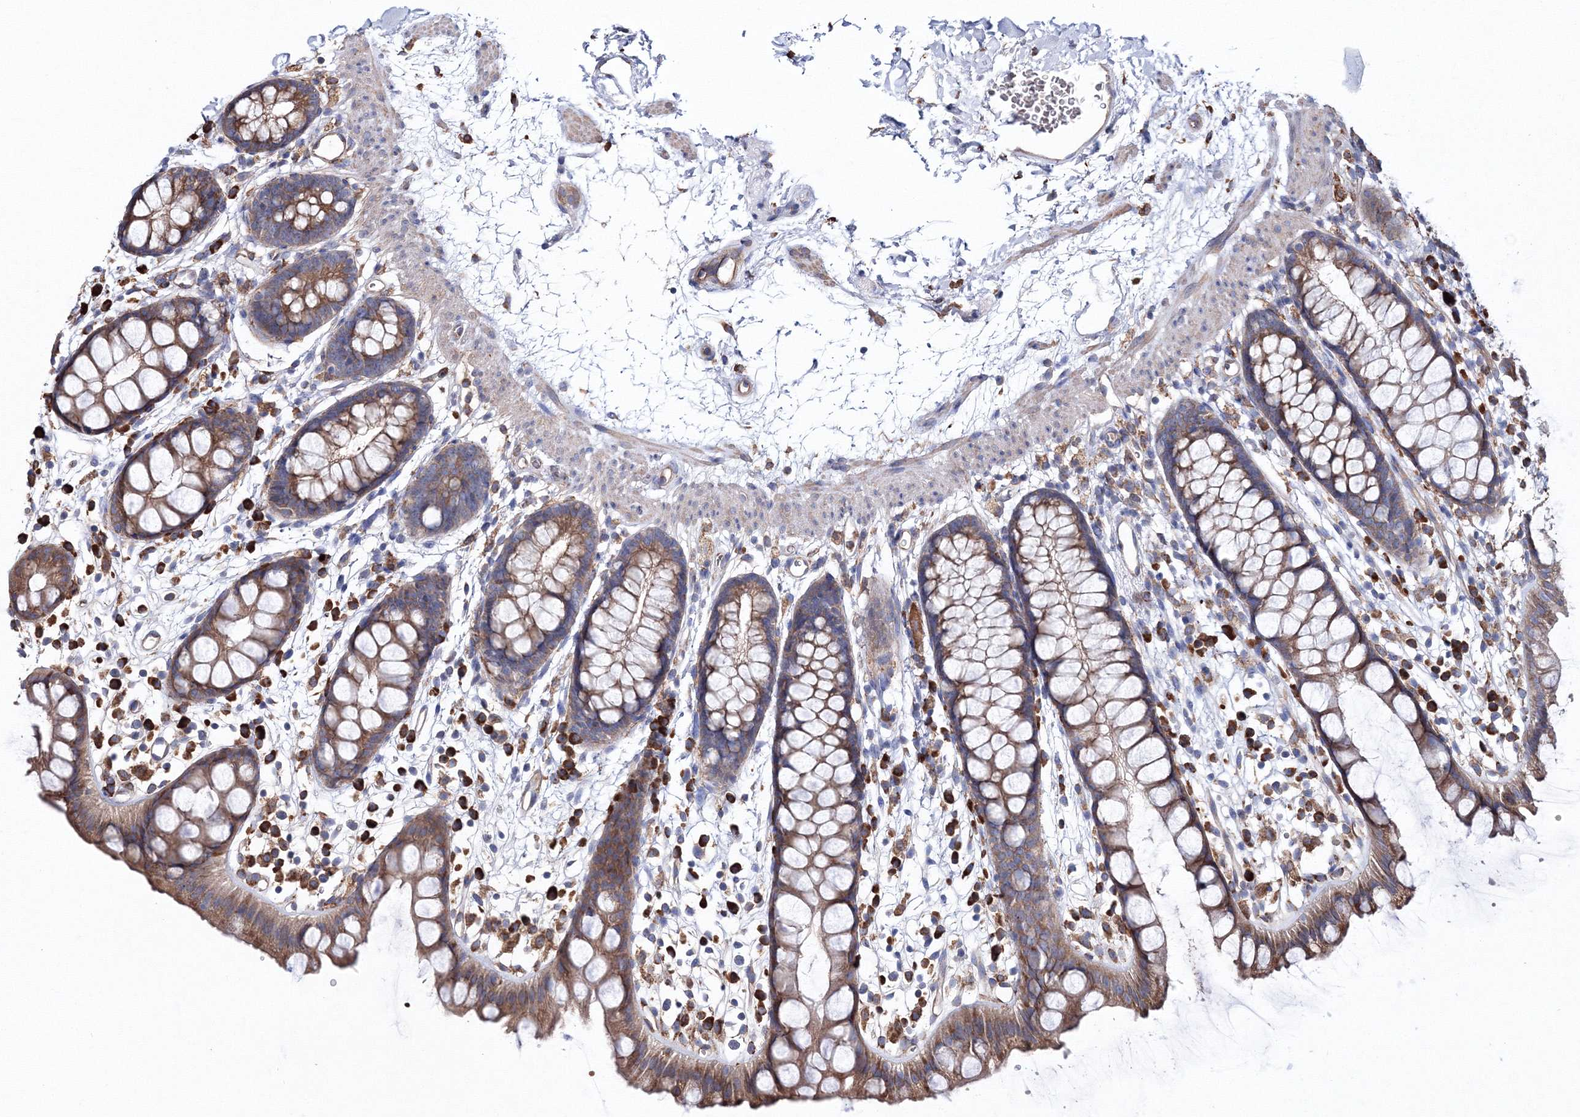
{"staining": {"intensity": "moderate", "quantity": "25%-75%", "location": "cytoplasmic/membranous"}, "tissue": "rectum", "cell_type": "Glandular cells", "image_type": "normal", "snomed": [{"axis": "morphology", "description": "Normal tissue, NOS"}, {"axis": "topography", "description": "Rectum"}], "caption": "A brown stain shows moderate cytoplasmic/membranous positivity of a protein in glandular cells of normal rectum.", "gene": "VPS8", "patient": {"sex": "female", "age": 65}}